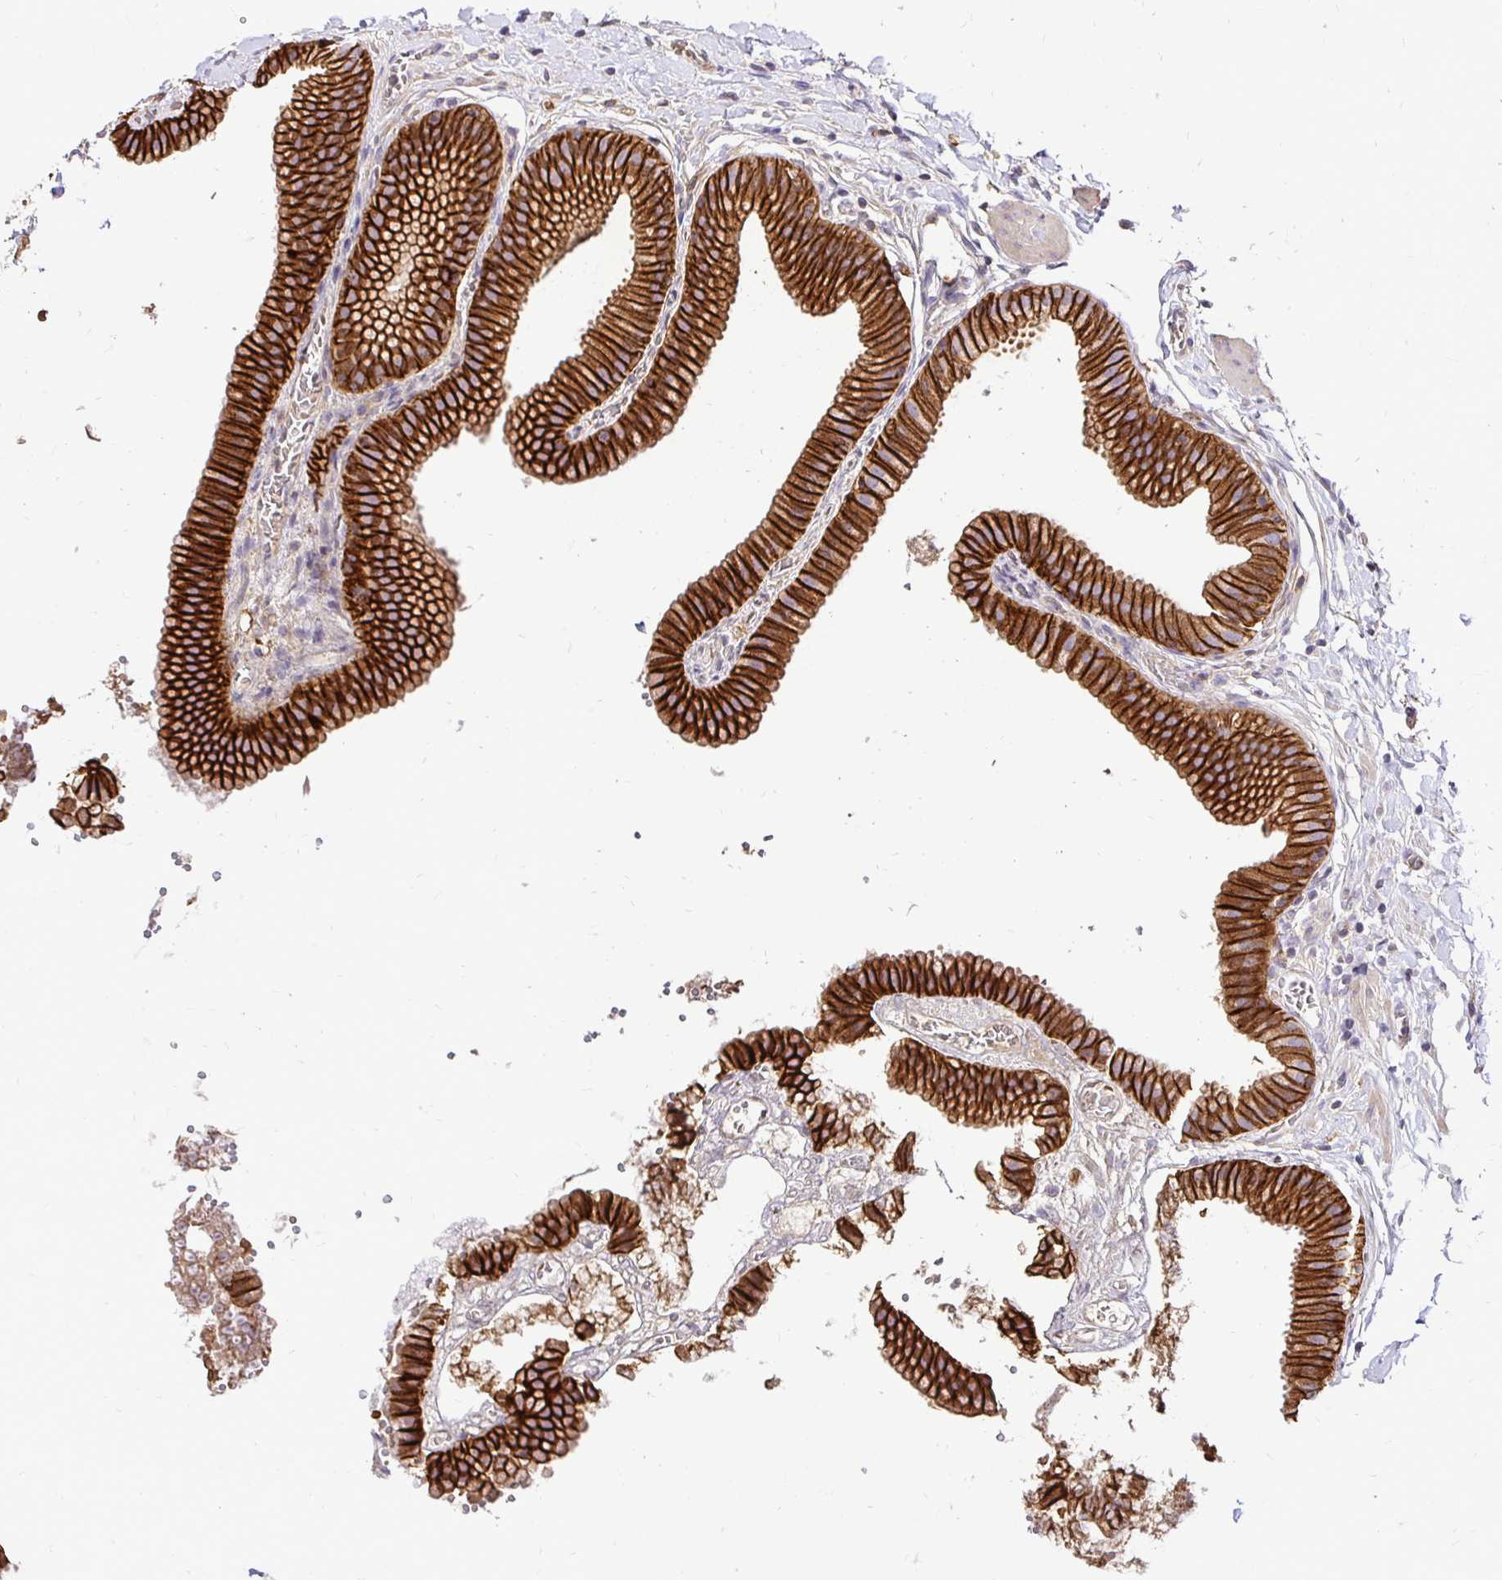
{"staining": {"intensity": "strong", "quantity": ">75%", "location": "cytoplasmic/membranous"}, "tissue": "gallbladder", "cell_type": "Glandular cells", "image_type": "normal", "snomed": [{"axis": "morphology", "description": "Normal tissue, NOS"}, {"axis": "topography", "description": "Gallbladder"}], "caption": "This micrograph shows immunohistochemistry staining of benign gallbladder, with high strong cytoplasmic/membranous staining in about >75% of glandular cells.", "gene": "SLC9A1", "patient": {"sex": "female", "age": 63}}